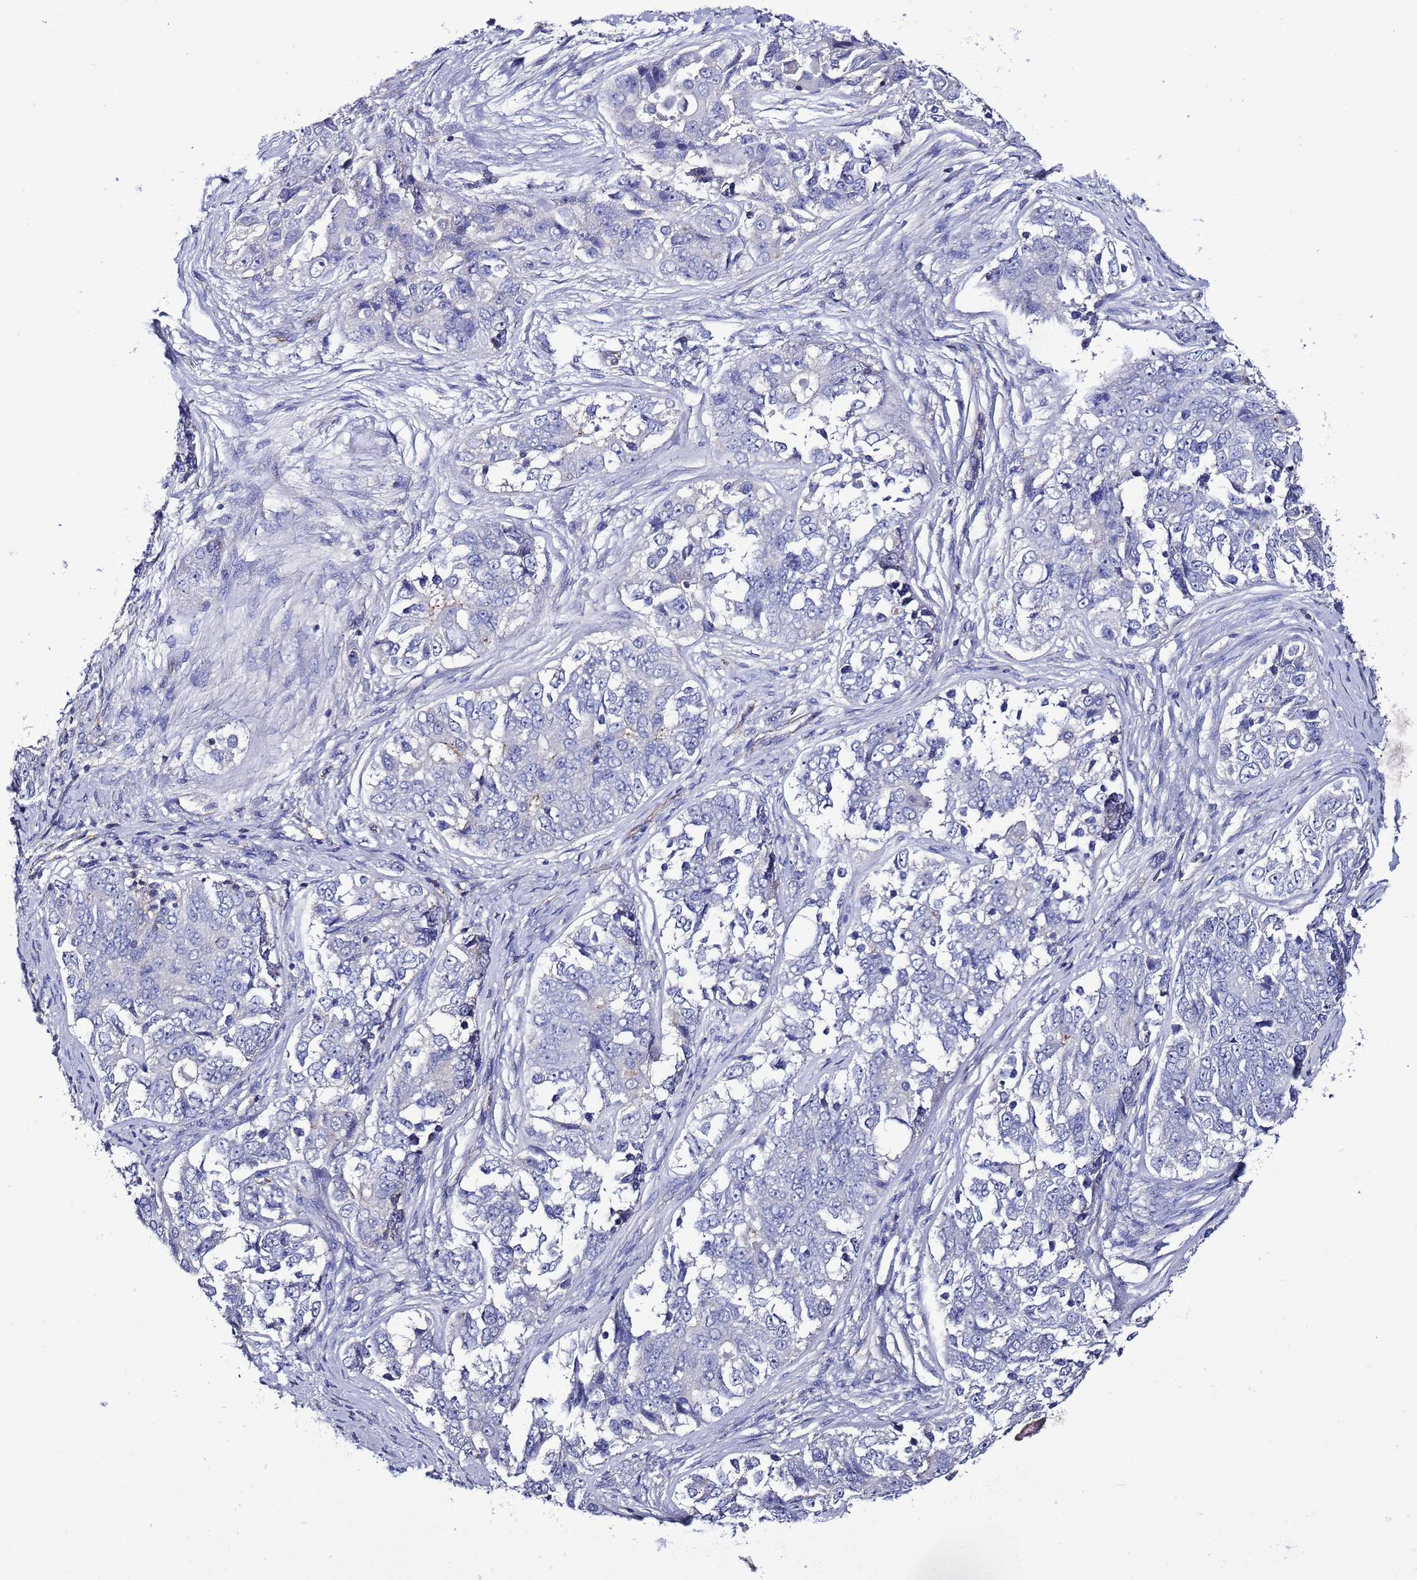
{"staining": {"intensity": "negative", "quantity": "none", "location": "none"}, "tissue": "ovarian cancer", "cell_type": "Tumor cells", "image_type": "cancer", "snomed": [{"axis": "morphology", "description": "Carcinoma, endometroid"}, {"axis": "topography", "description": "Ovary"}], "caption": "Endometroid carcinoma (ovarian) stained for a protein using IHC exhibits no expression tumor cells.", "gene": "TENM3", "patient": {"sex": "female", "age": 51}}